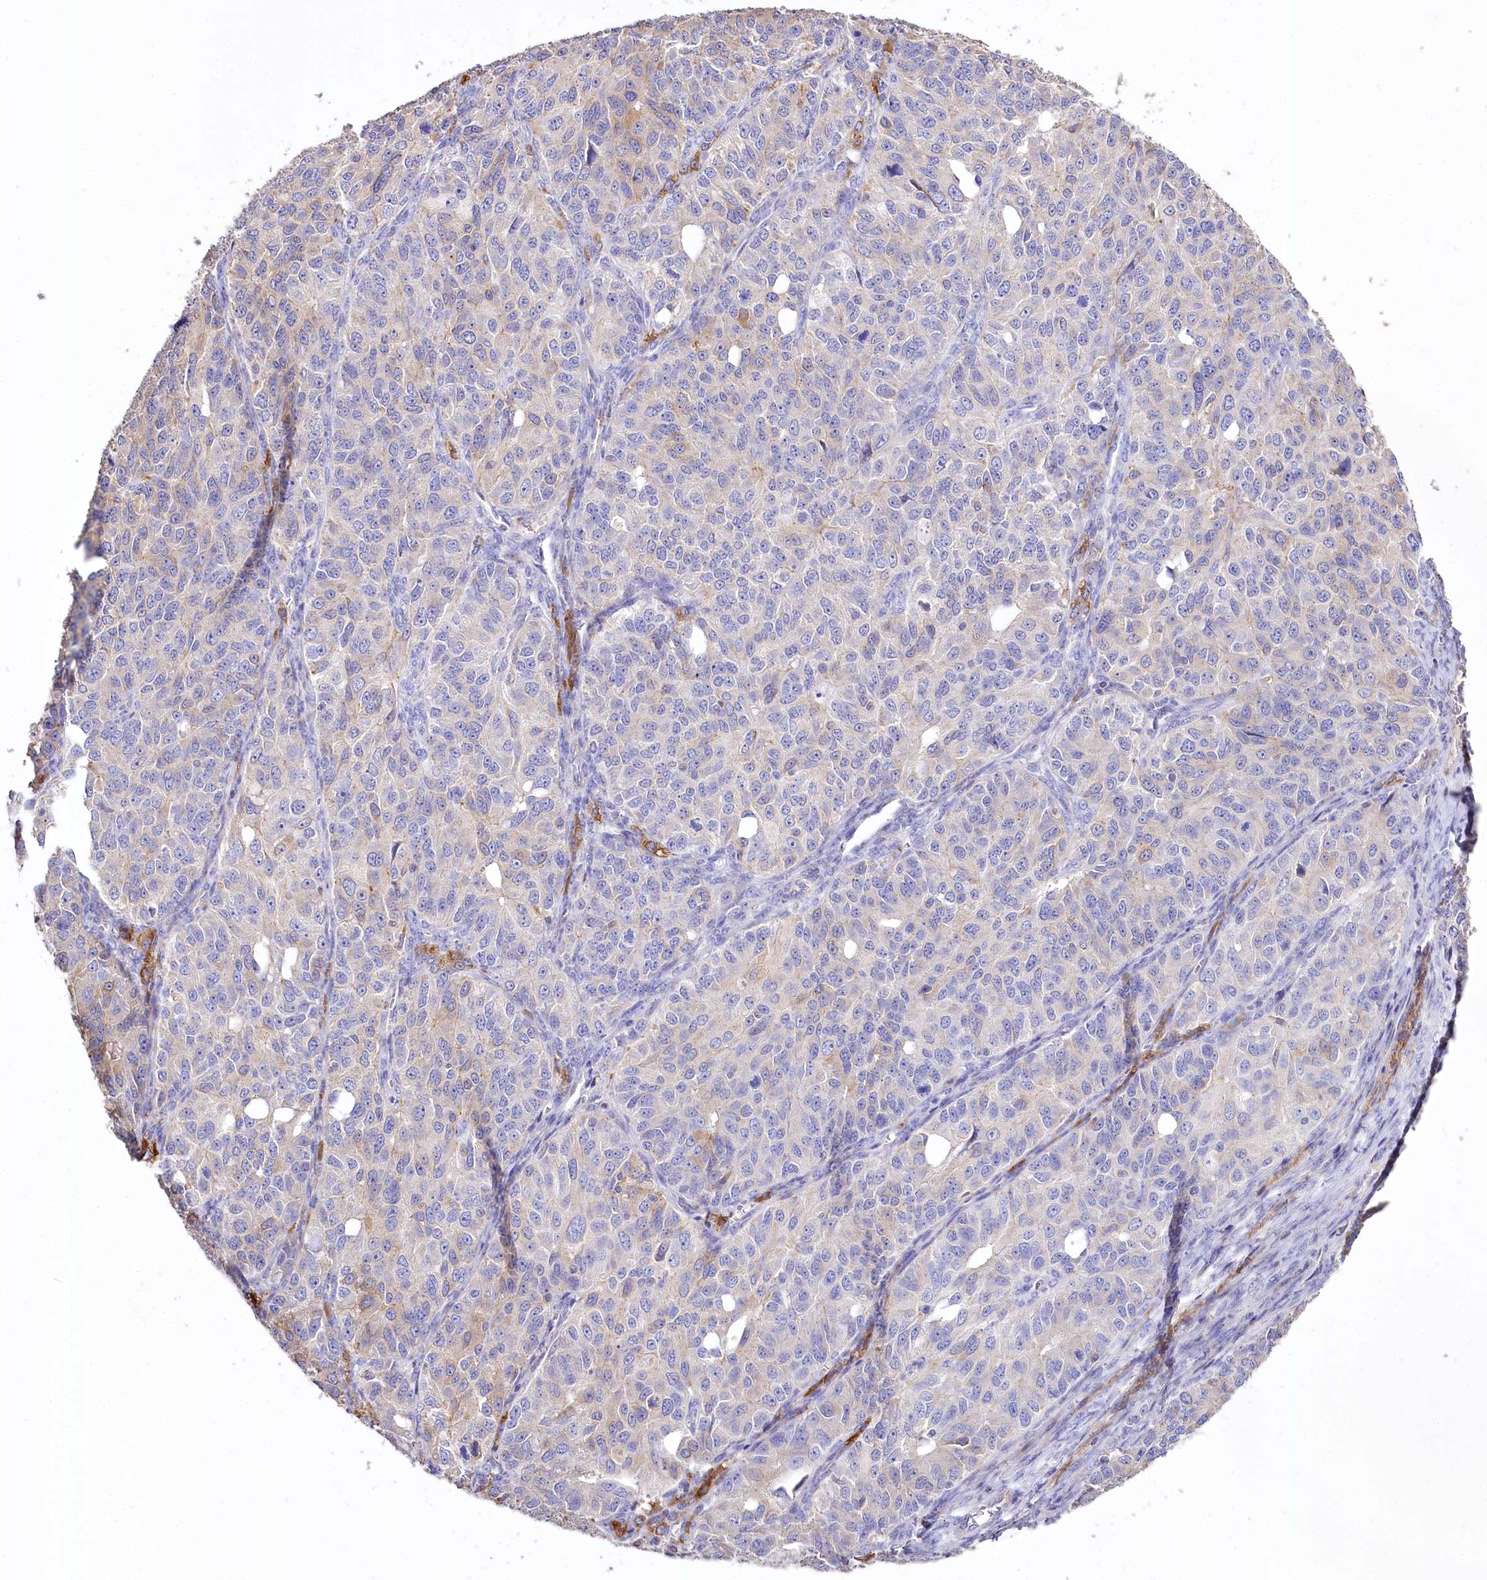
{"staining": {"intensity": "weak", "quantity": "<25%", "location": "cytoplasmic/membranous"}, "tissue": "ovarian cancer", "cell_type": "Tumor cells", "image_type": "cancer", "snomed": [{"axis": "morphology", "description": "Carcinoma, endometroid"}, {"axis": "topography", "description": "Ovary"}], "caption": "Immunohistochemical staining of ovarian endometroid carcinoma demonstrates no significant expression in tumor cells.", "gene": "PTER", "patient": {"sex": "female", "age": 51}}